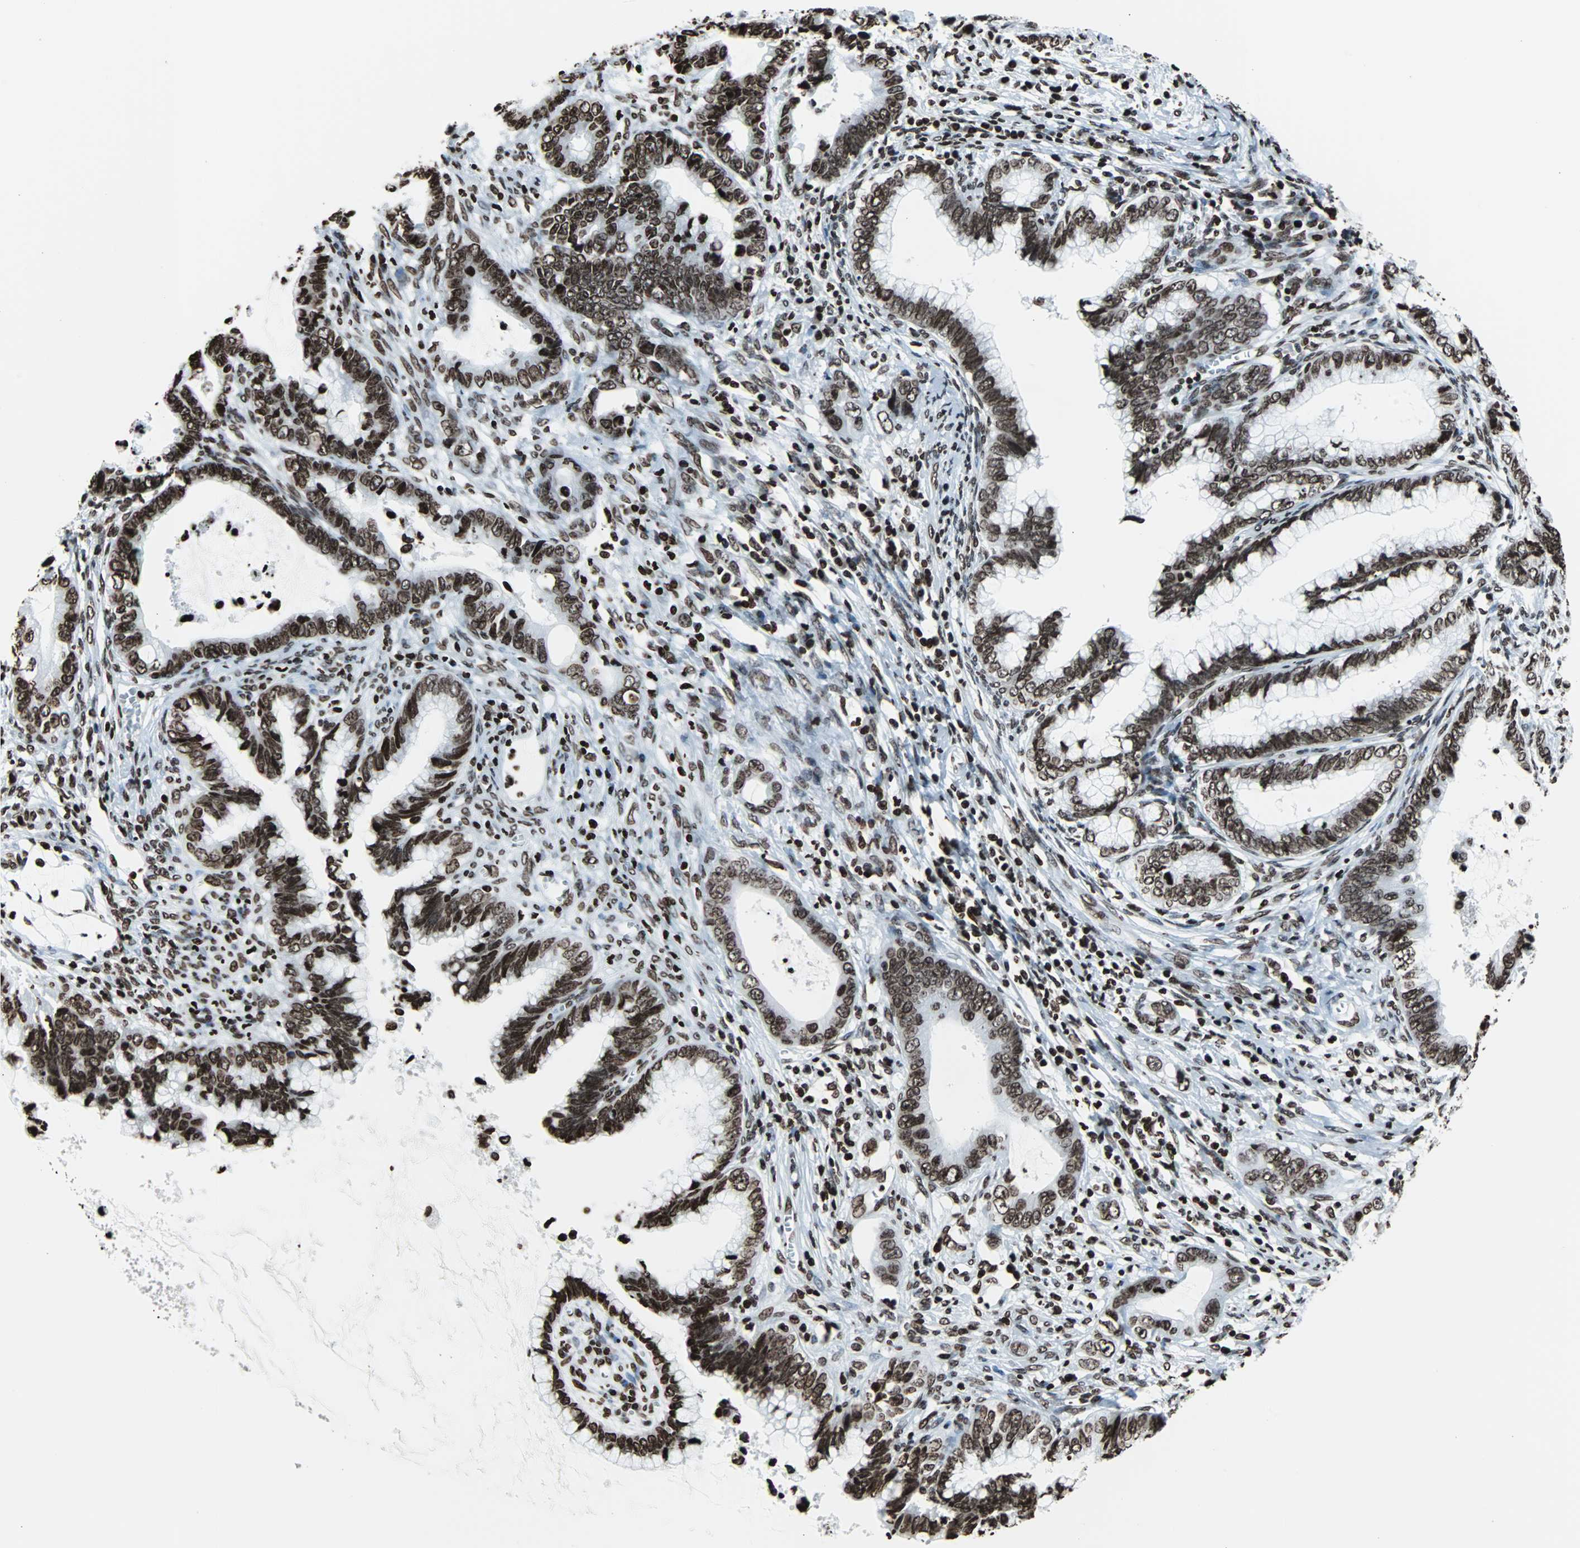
{"staining": {"intensity": "strong", "quantity": ">75%", "location": "nuclear"}, "tissue": "cervical cancer", "cell_type": "Tumor cells", "image_type": "cancer", "snomed": [{"axis": "morphology", "description": "Adenocarcinoma, NOS"}, {"axis": "topography", "description": "Cervix"}], "caption": "Immunohistochemistry (IHC) of human adenocarcinoma (cervical) exhibits high levels of strong nuclear expression in approximately >75% of tumor cells.", "gene": "H2BC18", "patient": {"sex": "female", "age": 44}}